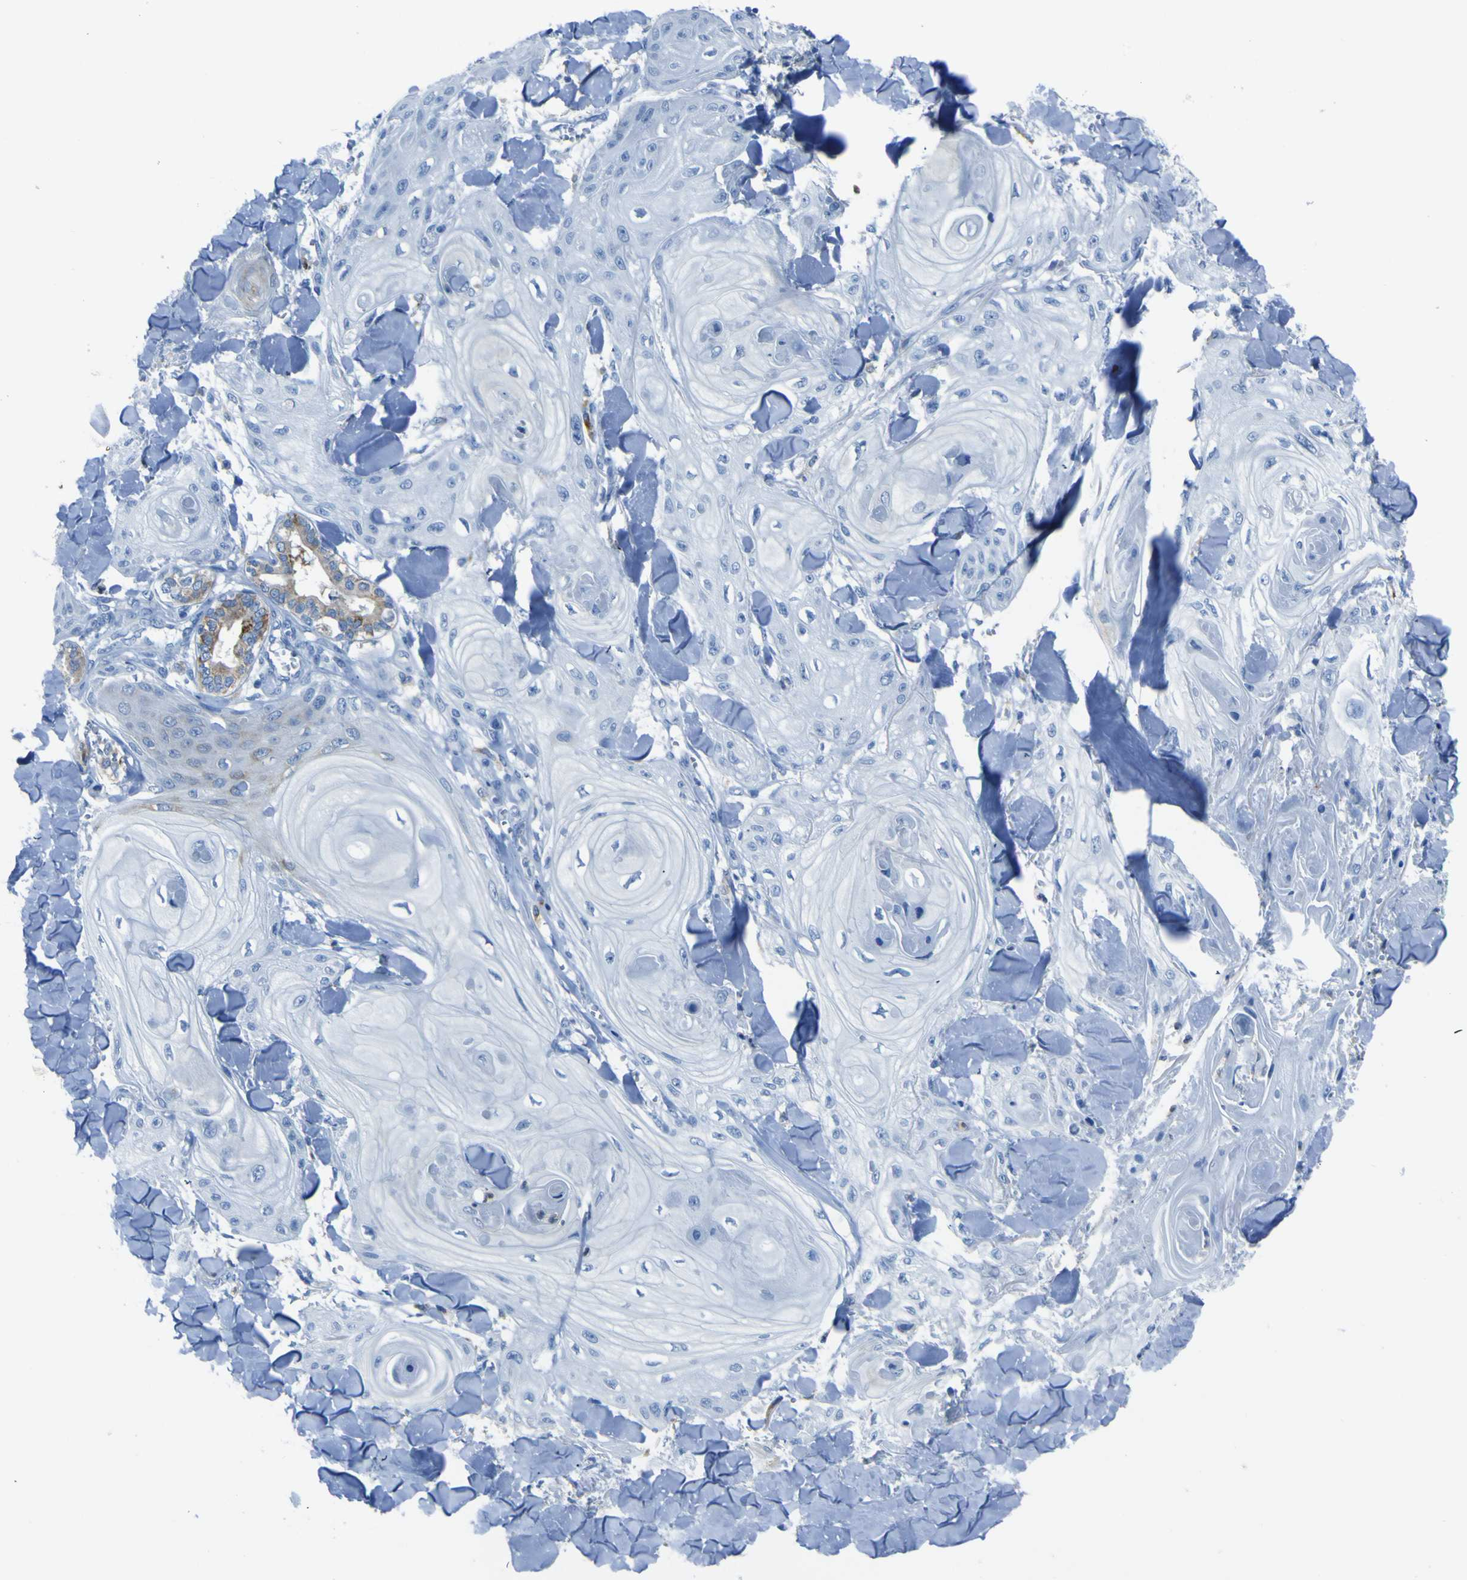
{"staining": {"intensity": "weak", "quantity": "<25%", "location": "cytoplasmic/membranous"}, "tissue": "skin cancer", "cell_type": "Tumor cells", "image_type": "cancer", "snomed": [{"axis": "morphology", "description": "Squamous cell carcinoma, NOS"}, {"axis": "topography", "description": "Skin"}], "caption": "The immunohistochemistry photomicrograph has no significant staining in tumor cells of skin cancer tissue. Brightfield microscopy of immunohistochemistry stained with DAB (brown) and hematoxylin (blue), captured at high magnification.", "gene": "ACSL1", "patient": {"sex": "male", "age": 74}}